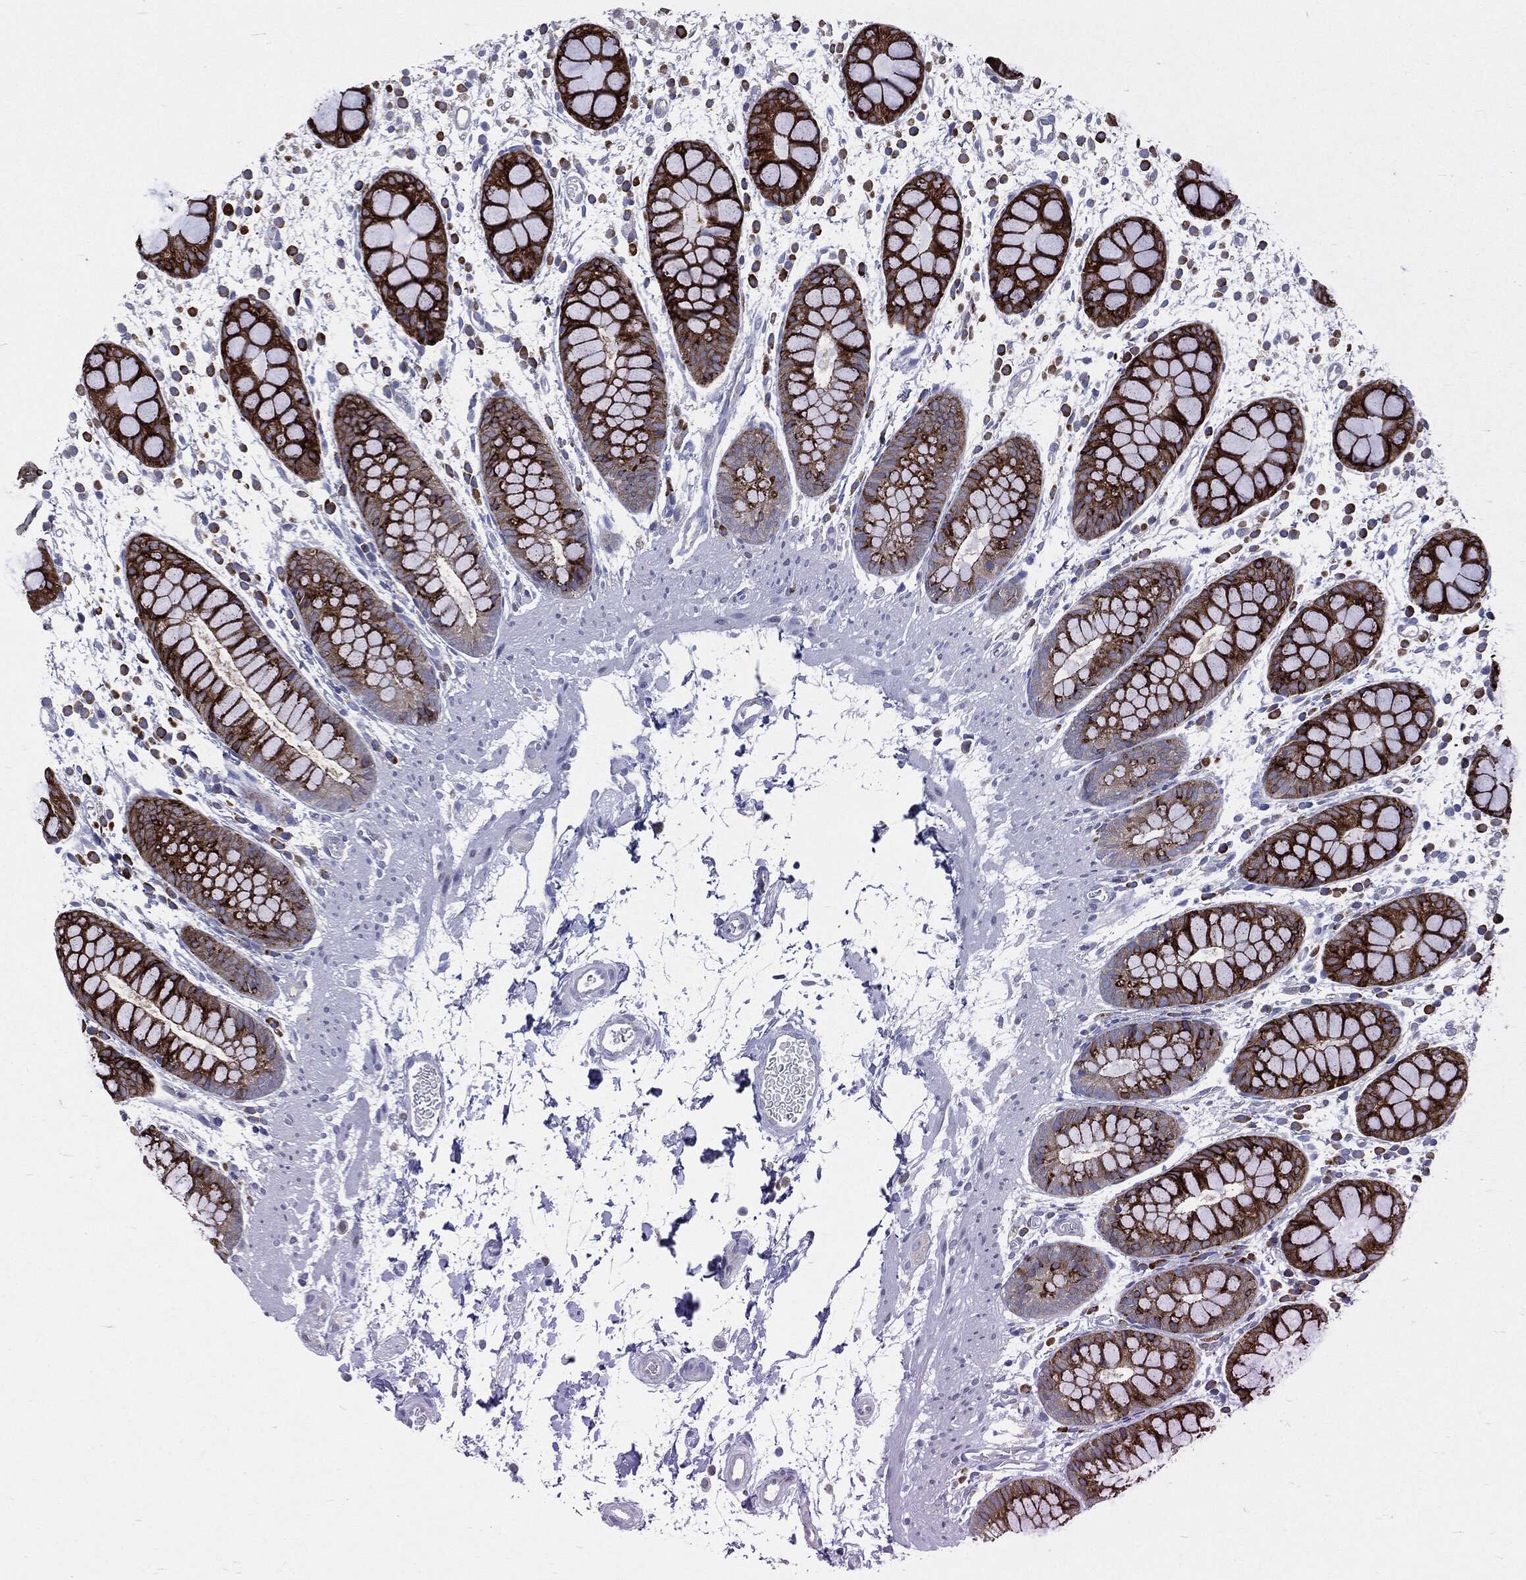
{"staining": {"intensity": "strong", "quantity": ">75%", "location": "cytoplasmic/membranous,nuclear"}, "tissue": "rectum", "cell_type": "Glandular cells", "image_type": "normal", "snomed": [{"axis": "morphology", "description": "Normal tissue, NOS"}, {"axis": "topography", "description": "Rectum"}], "caption": "Rectum stained for a protein (brown) displays strong cytoplasmic/membranous,nuclear positive positivity in about >75% of glandular cells.", "gene": "PTGS2", "patient": {"sex": "male", "age": 57}}